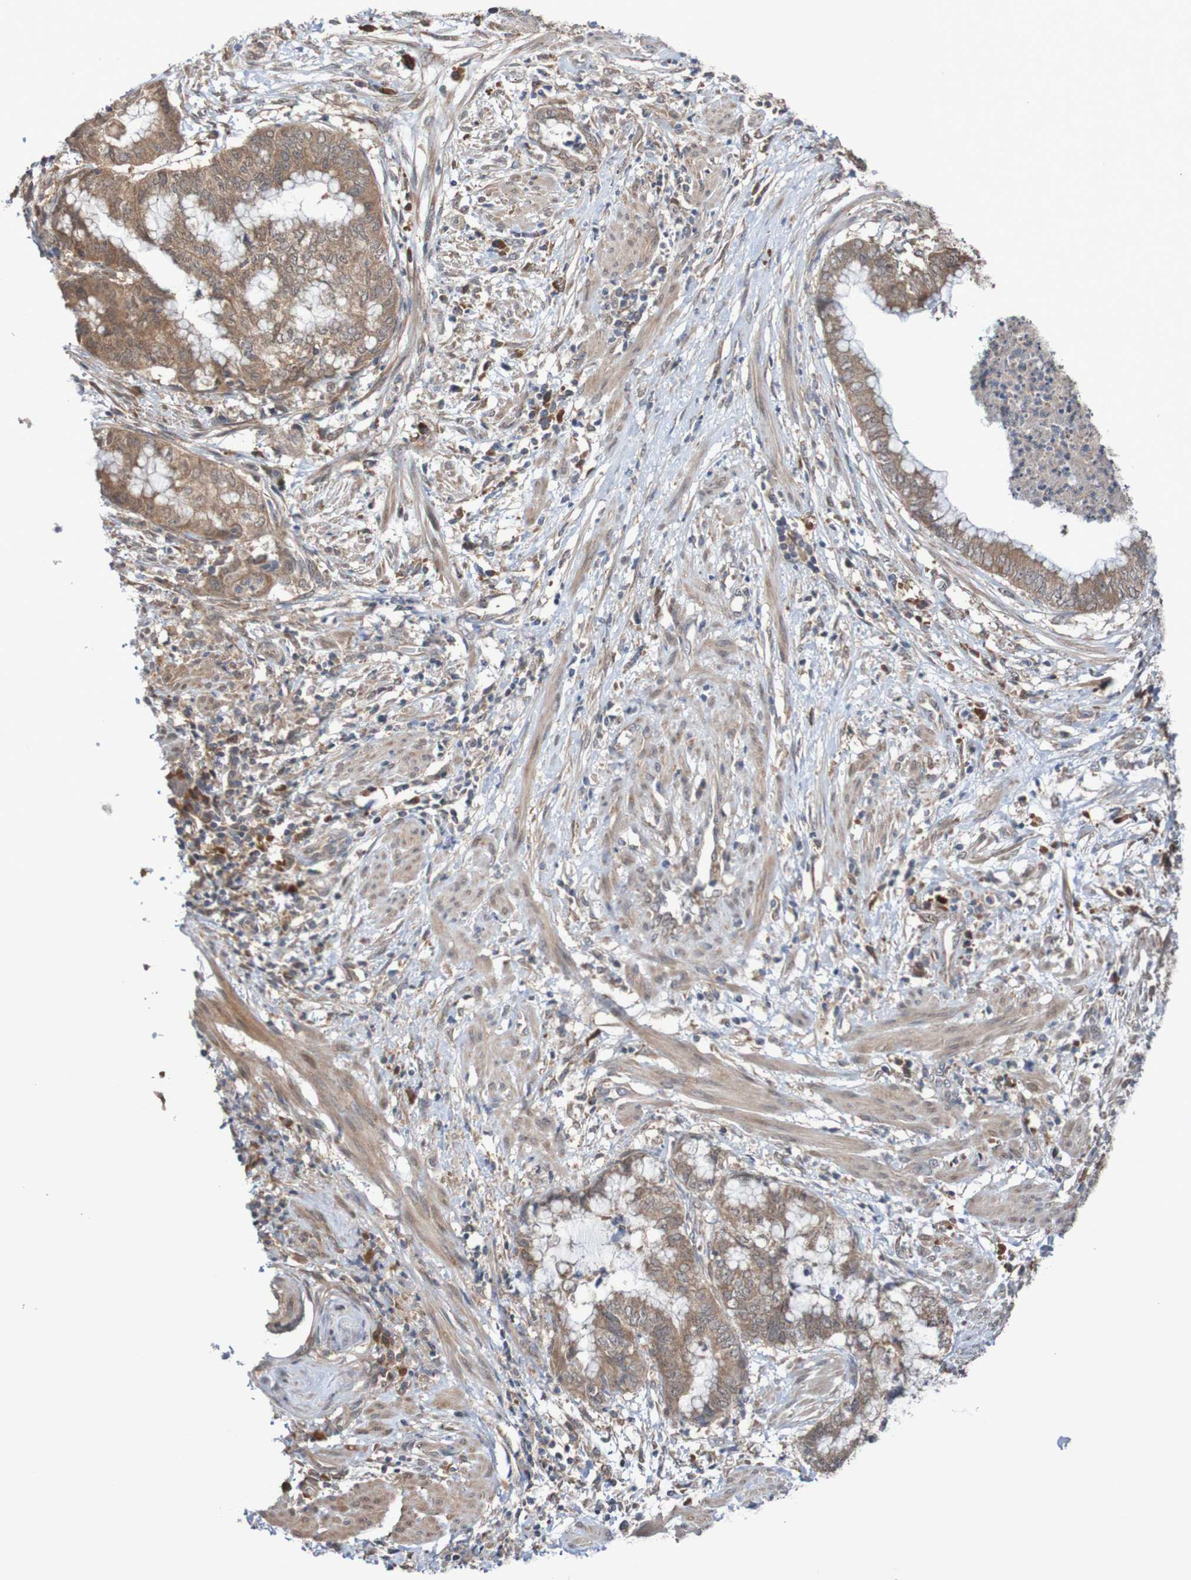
{"staining": {"intensity": "moderate", "quantity": ">75%", "location": "cytoplasmic/membranous"}, "tissue": "endometrial cancer", "cell_type": "Tumor cells", "image_type": "cancer", "snomed": [{"axis": "morphology", "description": "Necrosis, NOS"}, {"axis": "morphology", "description": "Adenocarcinoma, NOS"}, {"axis": "topography", "description": "Endometrium"}], "caption": "Immunohistochemistry (IHC) photomicrograph of neoplastic tissue: endometrial cancer (adenocarcinoma) stained using immunohistochemistry displays medium levels of moderate protein expression localized specifically in the cytoplasmic/membranous of tumor cells, appearing as a cytoplasmic/membranous brown color.", "gene": "PHPT1", "patient": {"sex": "female", "age": 79}}